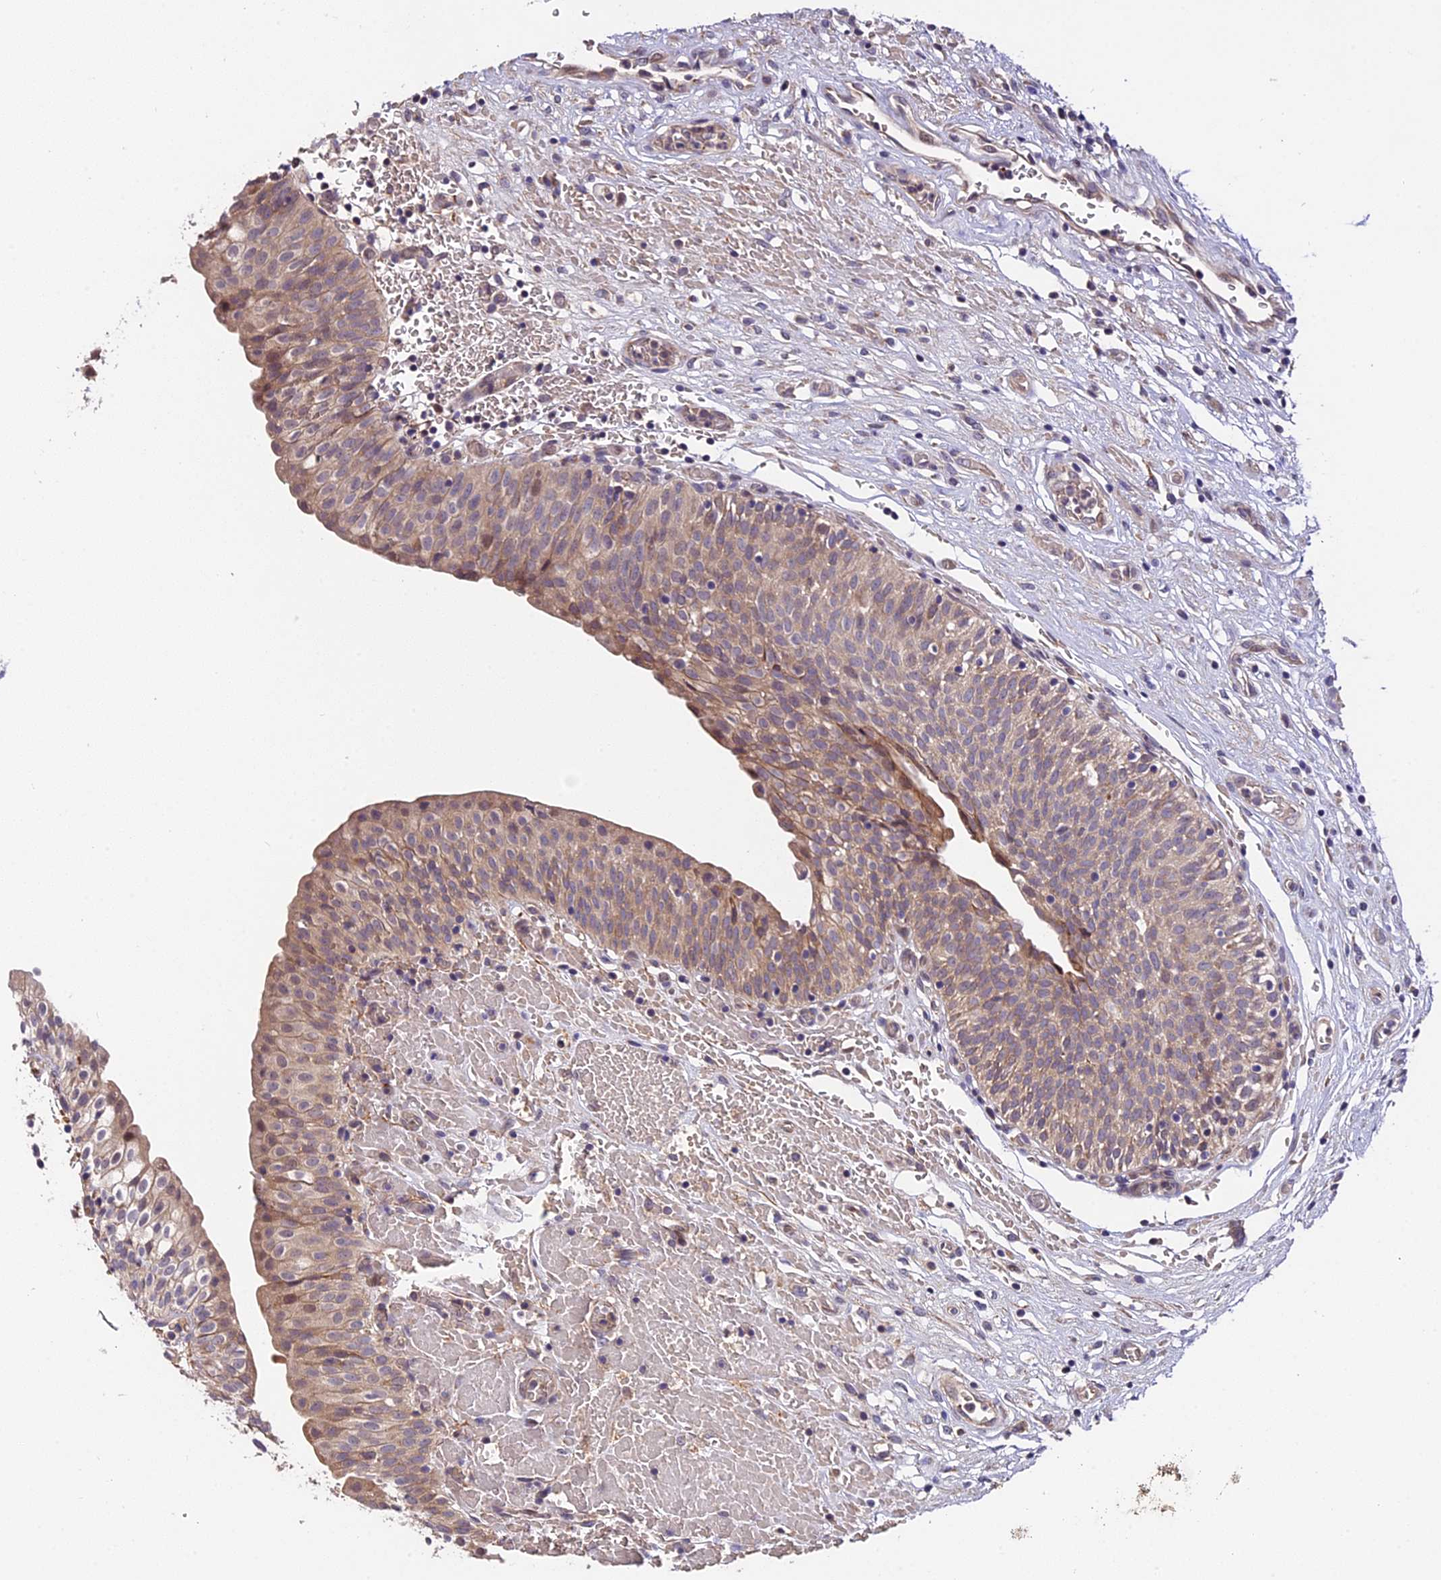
{"staining": {"intensity": "weak", "quantity": "25%-75%", "location": "cytoplasmic/membranous,nuclear"}, "tissue": "urinary bladder", "cell_type": "Urothelial cells", "image_type": "normal", "snomed": [{"axis": "morphology", "description": "Normal tissue, NOS"}, {"axis": "topography", "description": "Urinary bladder"}], "caption": "Immunohistochemical staining of unremarkable urinary bladder exhibits weak cytoplasmic/membranous,nuclear protein staining in about 25%-75% of urothelial cells. The staining was performed using DAB to visualize the protein expression in brown, while the nuclei were stained in blue with hematoxylin (Magnification: 20x).", "gene": "TRMT1", "patient": {"sex": "male", "age": 55}}